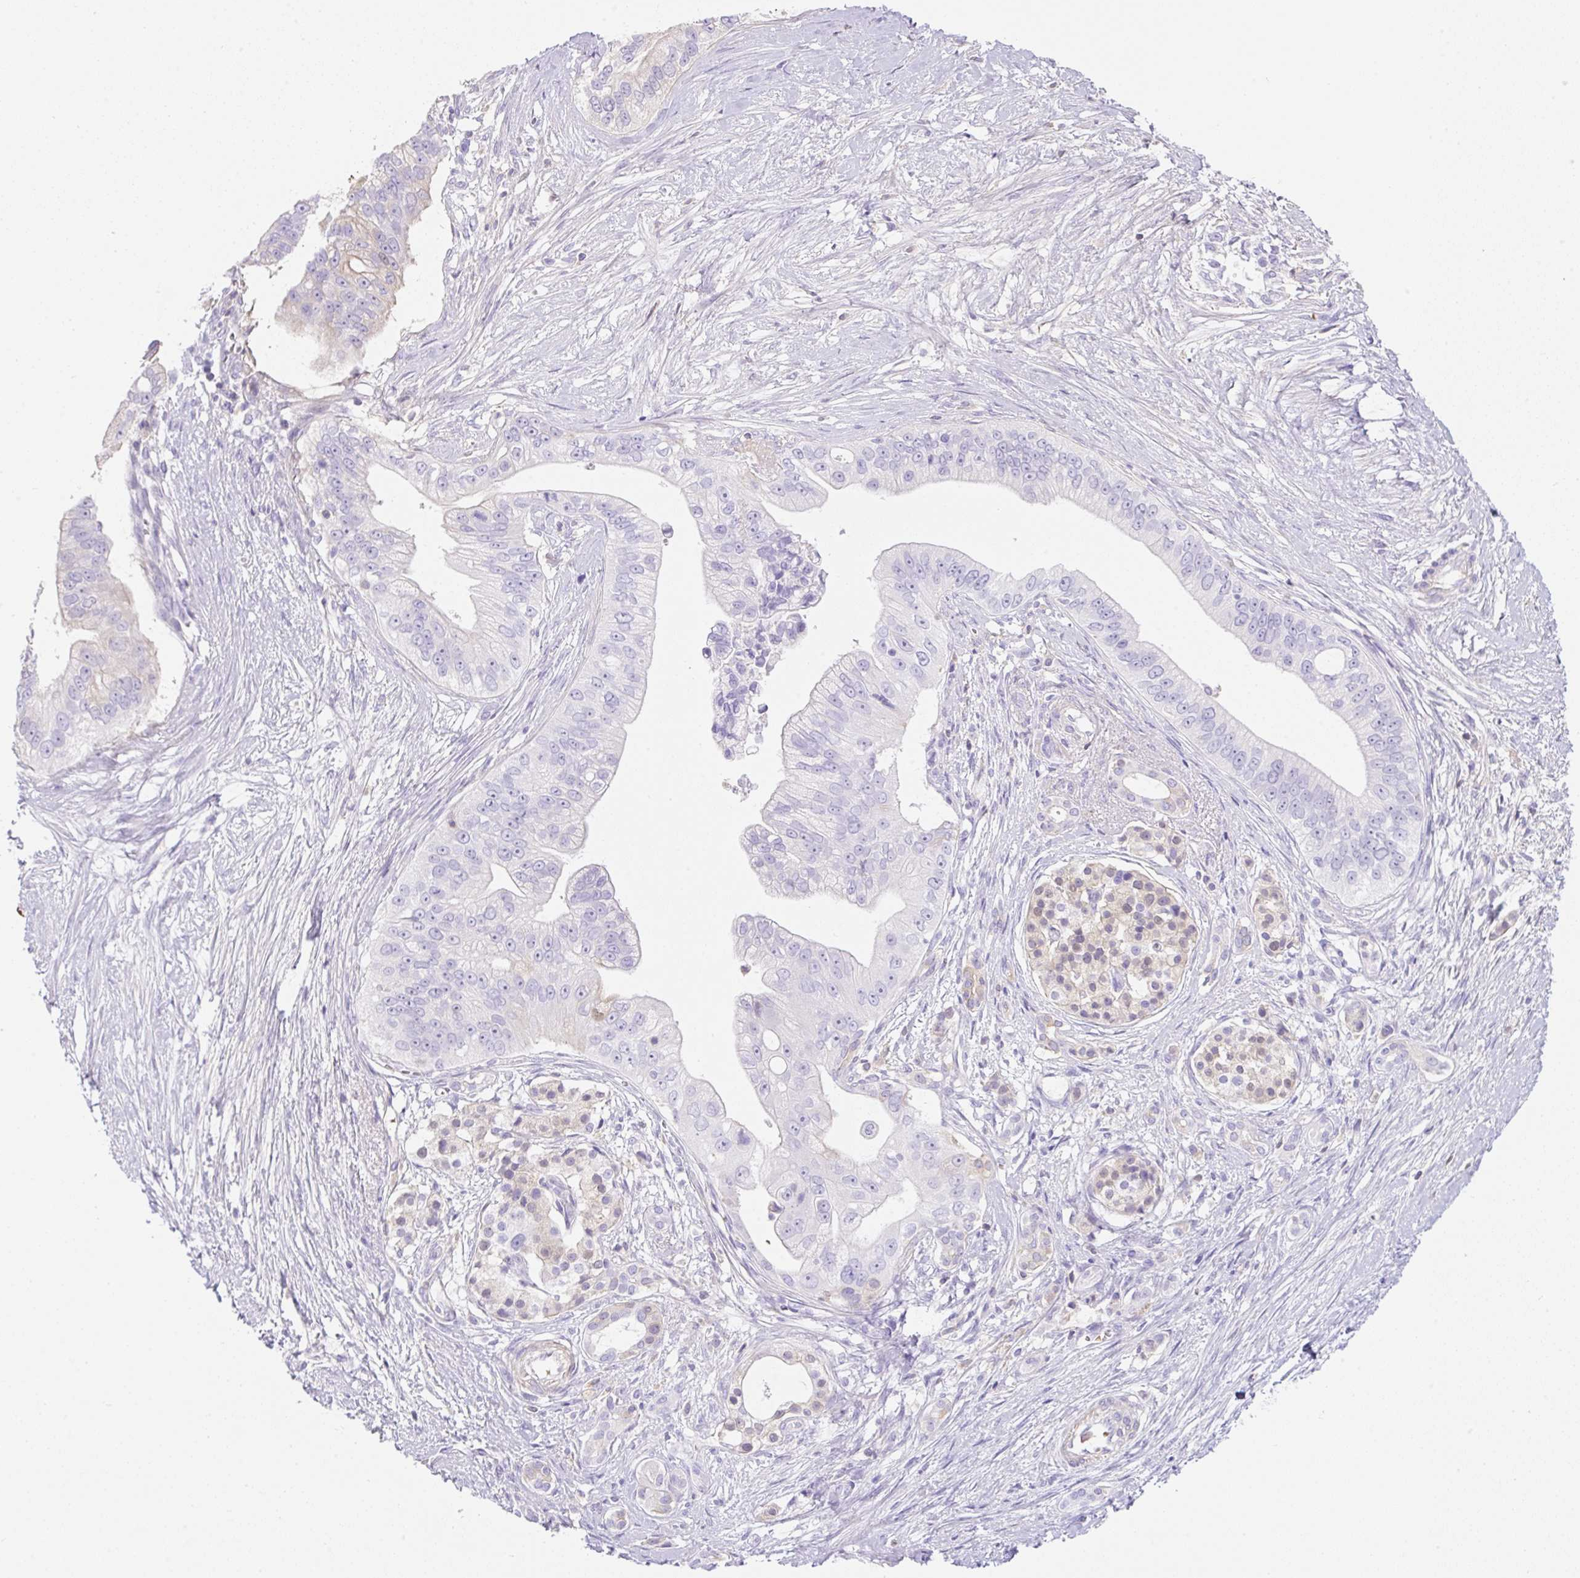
{"staining": {"intensity": "negative", "quantity": "none", "location": "none"}, "tissue": "pancreatic cancer", "cell_type": "Tumor cells", "image_type": "cancer", "snomed": [{"axis": "morphology", "description": "Adenocarcinoma, NOS"}, {"axis": "topography", "description": "Pancreas"}], "caption": "Protein analysis of pancreatic cancer (adenocarcinoma) reveals no significant positivity in tumor cells.", "gene": "TDRD15", "patient": {"sex": "male", "age": 70}}